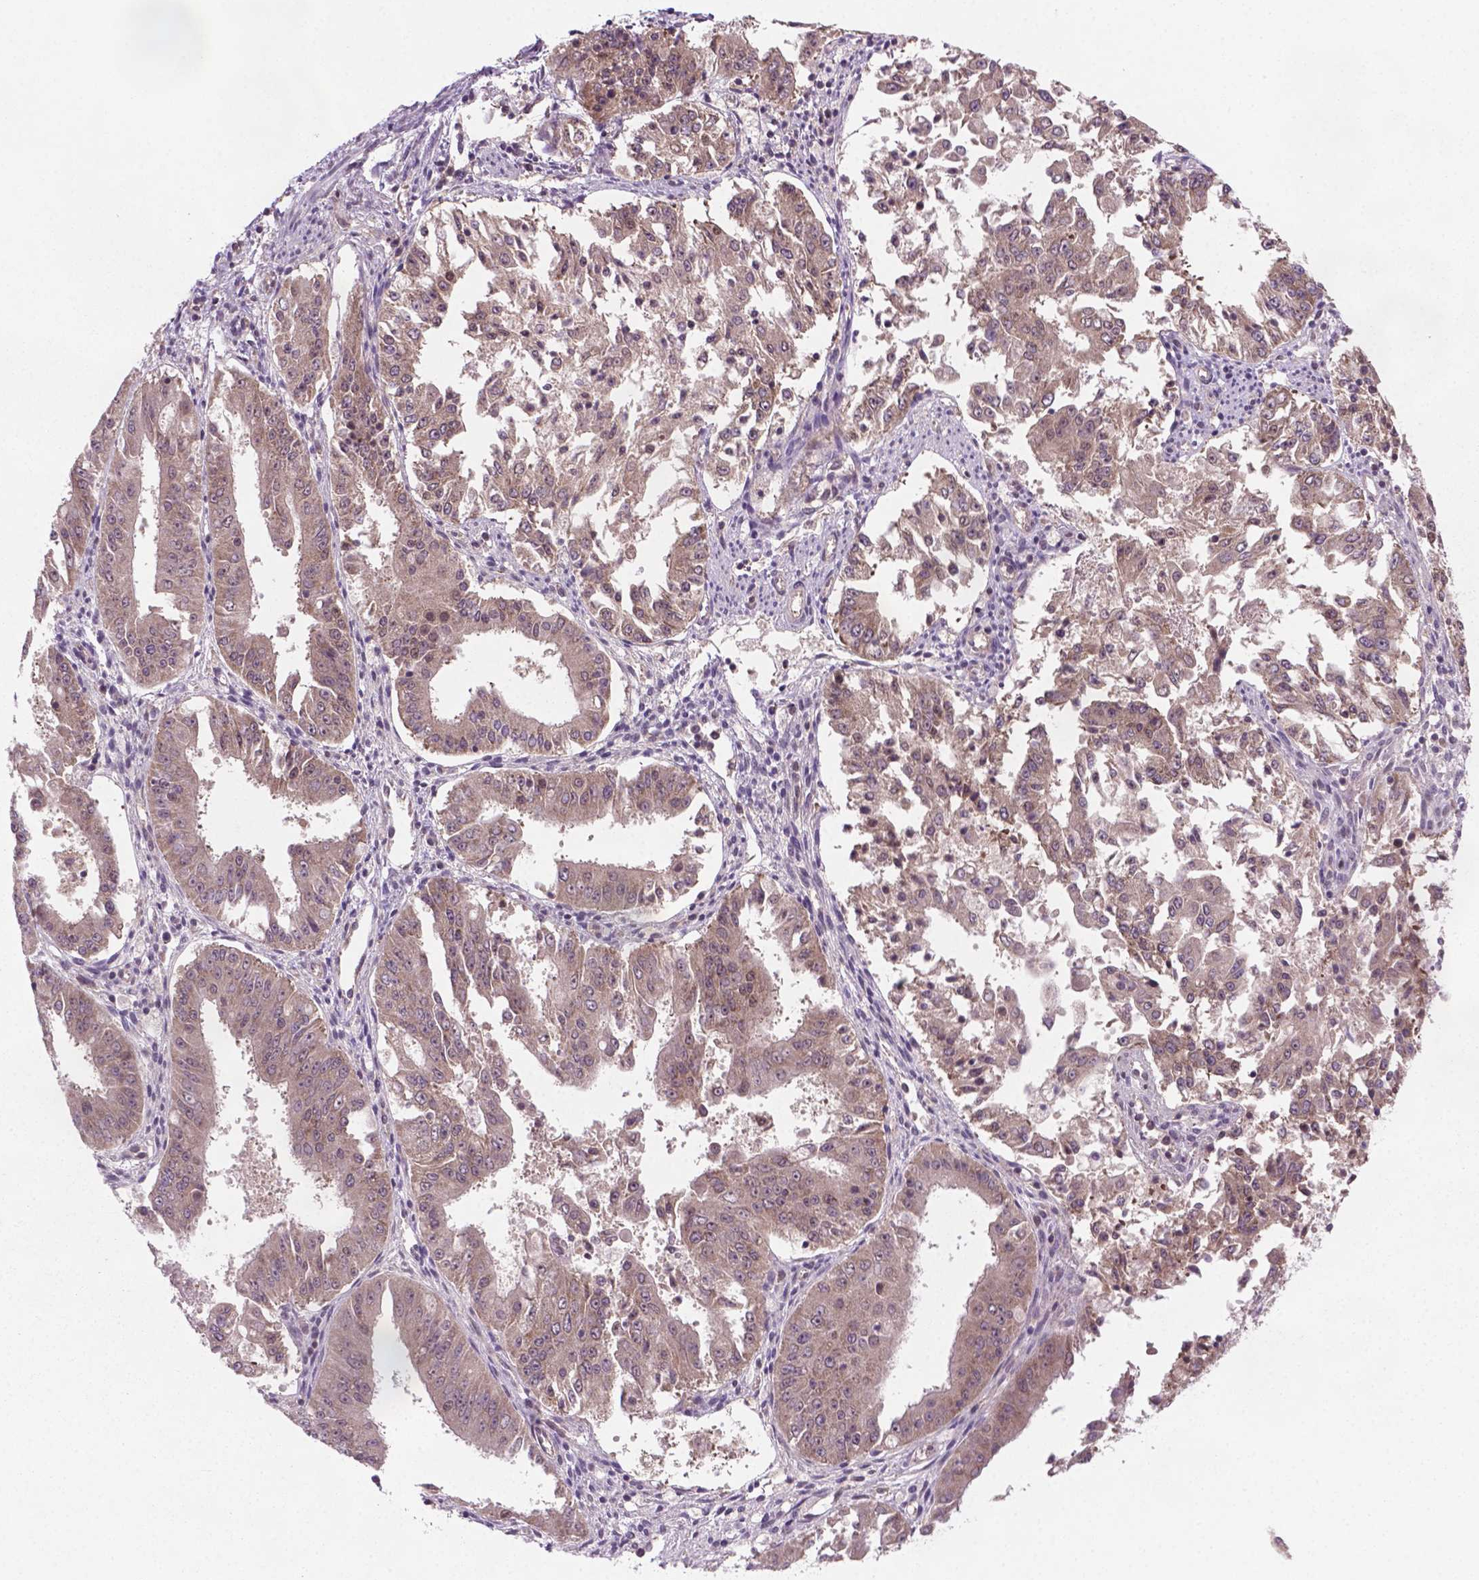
{"staining": {"intensity": "weak", "quantity": ">75%", "location": "cytoplasmic/membranous,nuclear"}, "tissue": "ovarian cancer", "cell_type": "Tumor cells", "image_type": "cancer", "snomed": [{"axis": "morphology", "description": "Carcinoma, endometroid"}, {"axis": "topography", "description": "Ovary"}], "caption": "There is low levels of weak cytoplasmic/membranous and nuclear expression in tumor cells of ovarian cancer (endometroid carcinoma), as demonstrated by immunohistochemical staining (brown color).", "gene": "PHAX", "patient": {"sex": "female", "age": 42}}